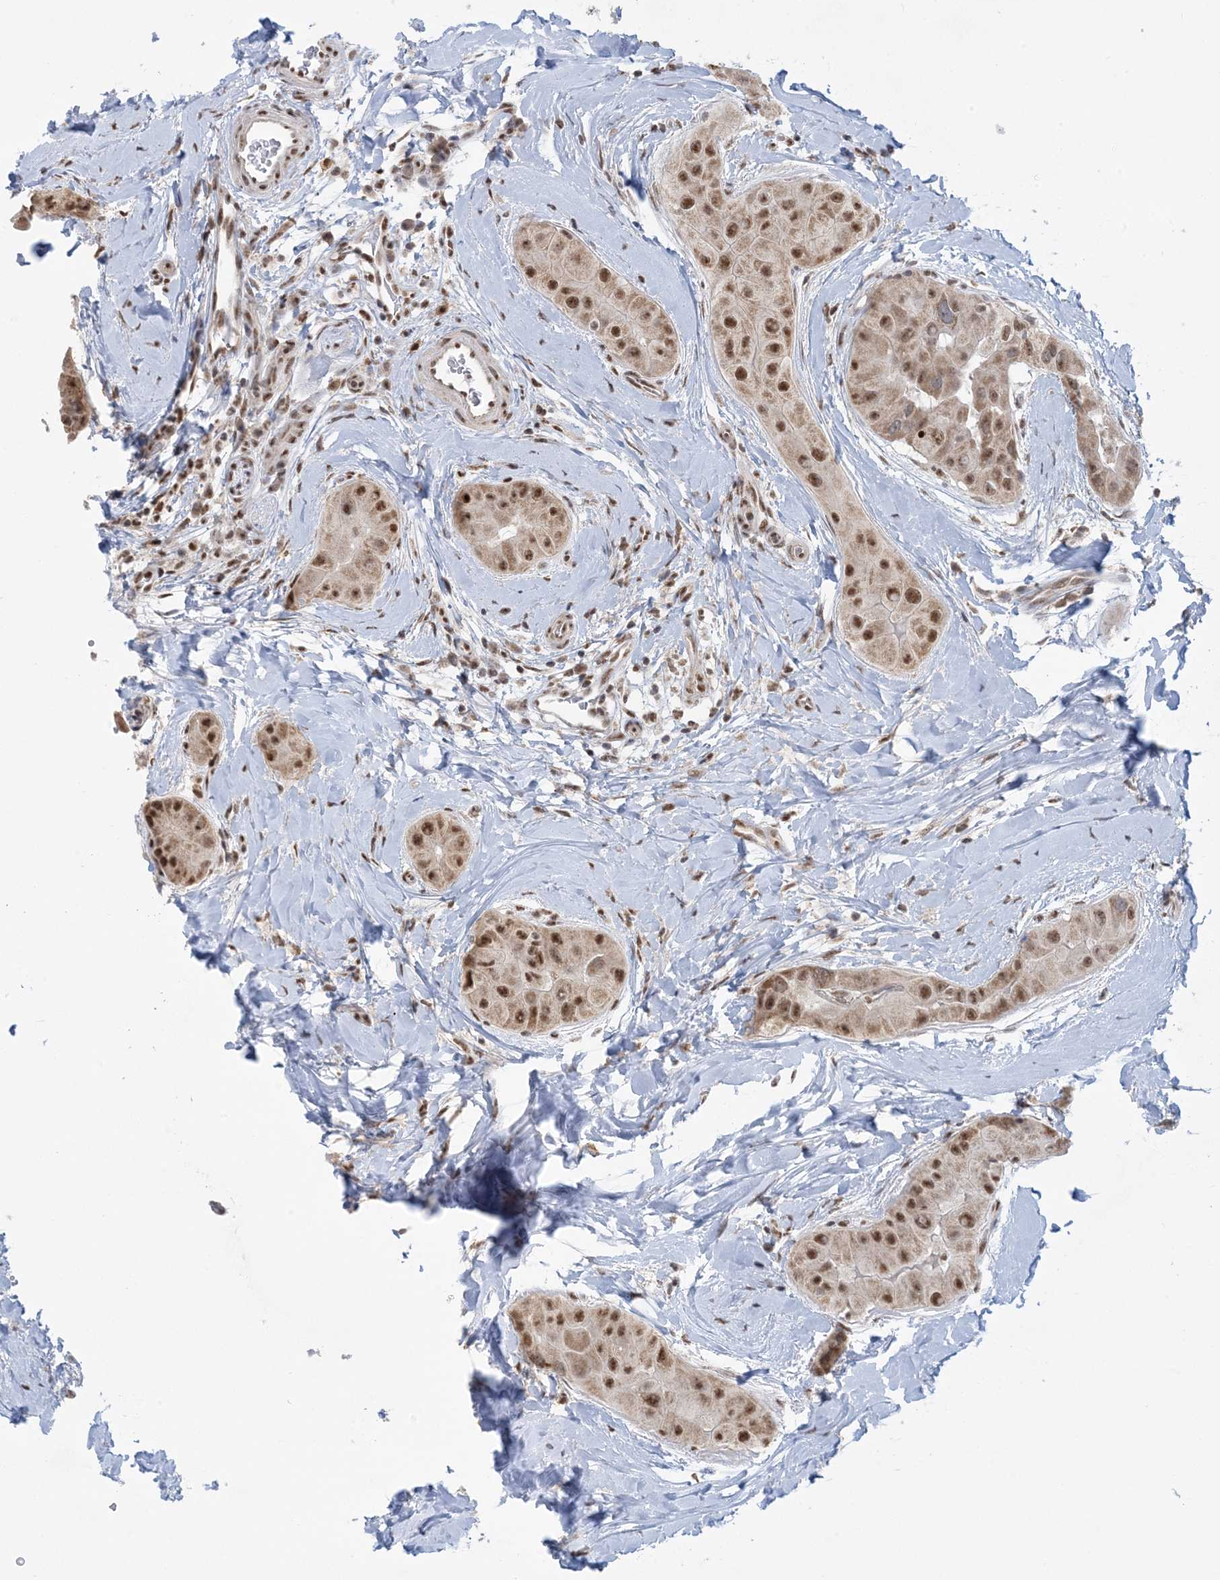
{"staining": {"intensity": "moderate", "quantity": ">75%", "location": "nuclear"}, "tissue": "thyroid cancer", "cell_type": "Tumor cells", "image_type": "cancer", "snomed": [{"axis": "morphology", "description": "Papillary adenocarcinoma, NOS"}, {"axis": "topography", "description": "Thyroid gland"}], "caption": "Moderate nuclear positivity is appreciated in about >75% of tumor cells in thyroid cancer.", "gene": "TRMT10C", "patient": {"sex": "male", "age": 33}}